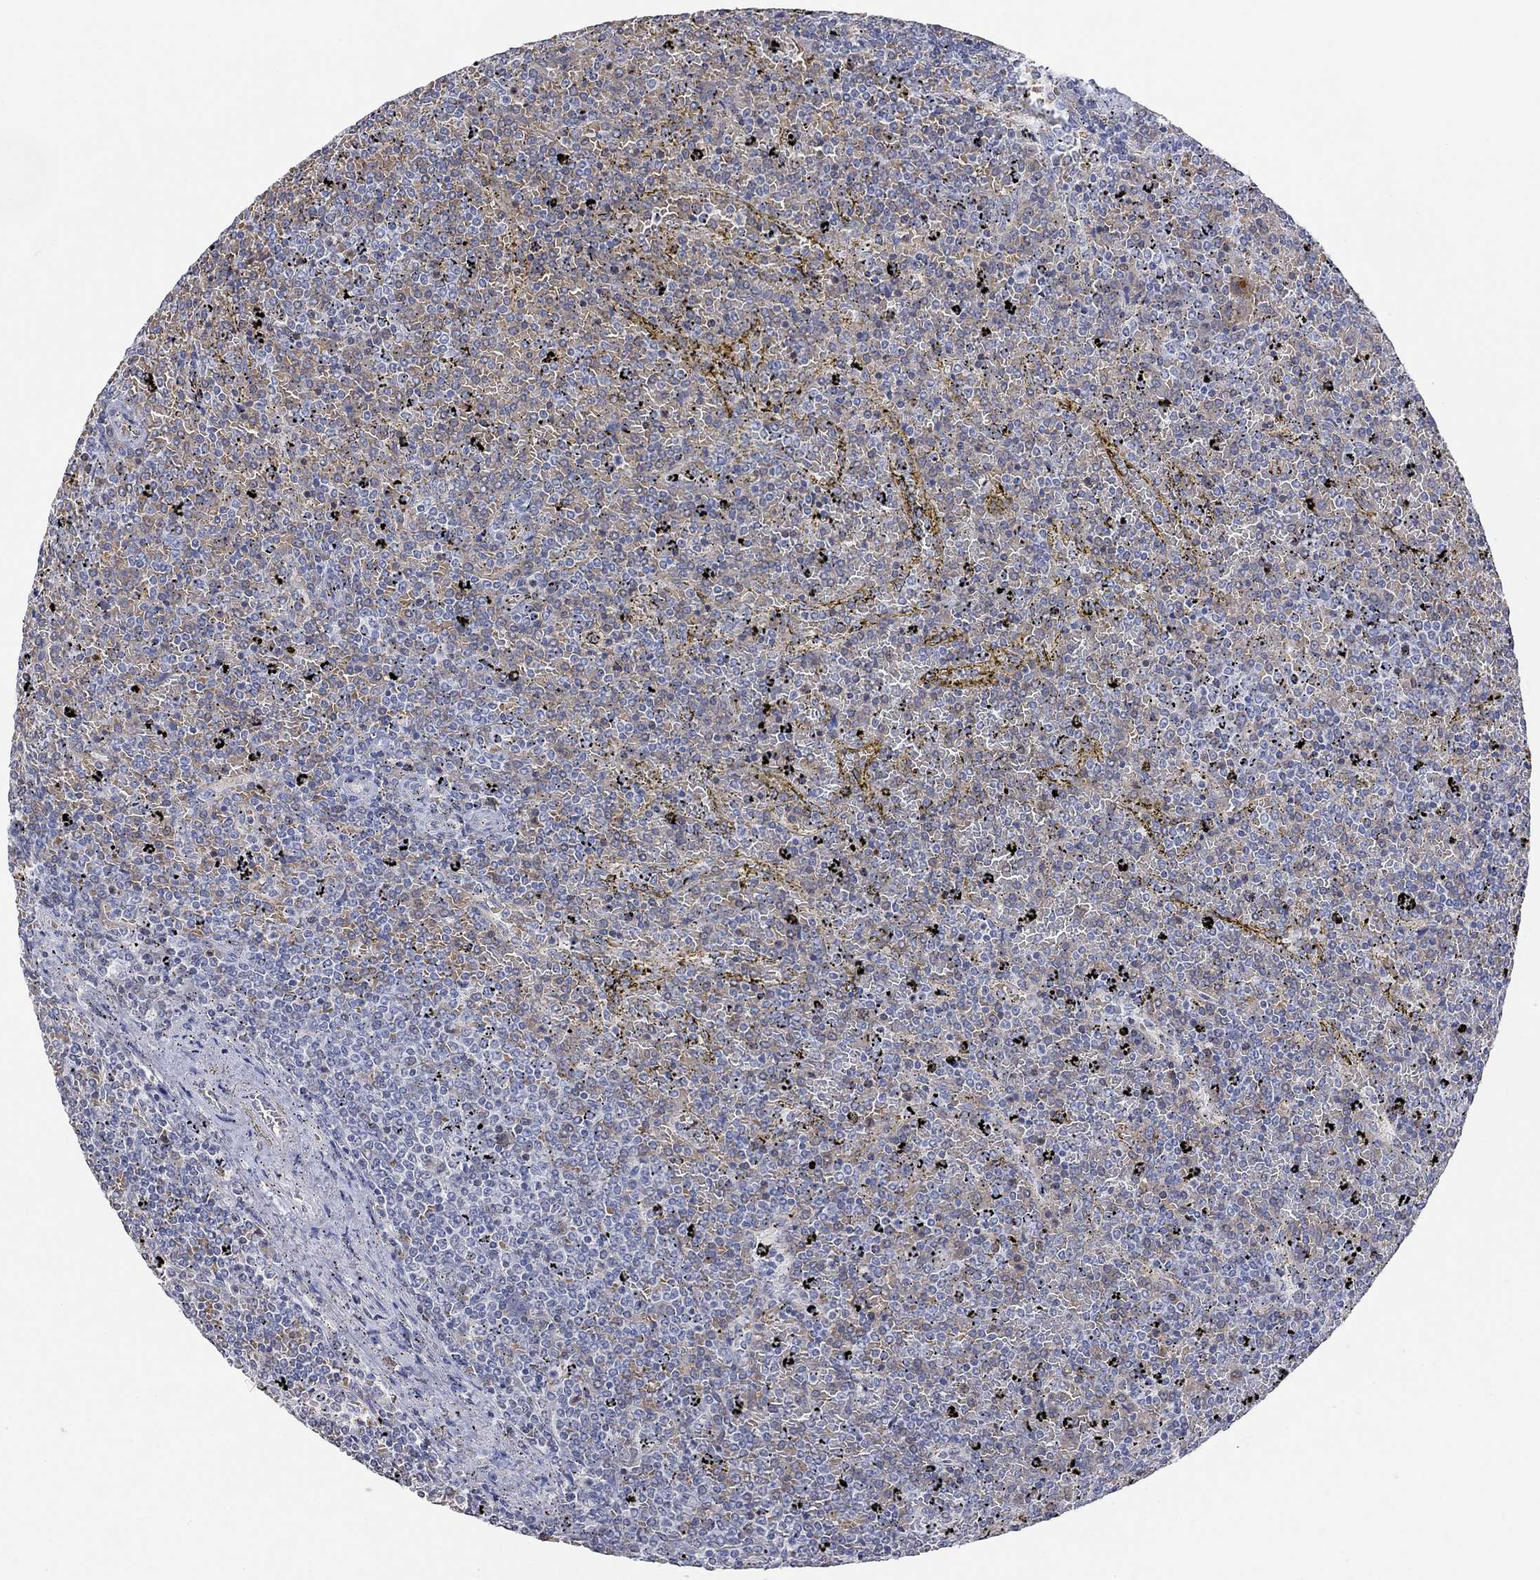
{"staining": {"intensity": "negative", "quantity": "none", "location": "none"}, "tissue": "lymphoma", "cell_type": "Tumor cells", "image_type": "cancer", "snomed": [{"axis": "morphology", "description": "Malignant lymphoma, non-Hodgkin's type, Low grade"}, {"axis": "topography", "description": "Spleen"}], "caption": "A histopathology image of human malignant lymphoma, non-Hodgkin's type (low-grade) is negative for staining in tumor cells.", "gene": "TMEM255A", "patient": {"sex": "female", "age": 77}}